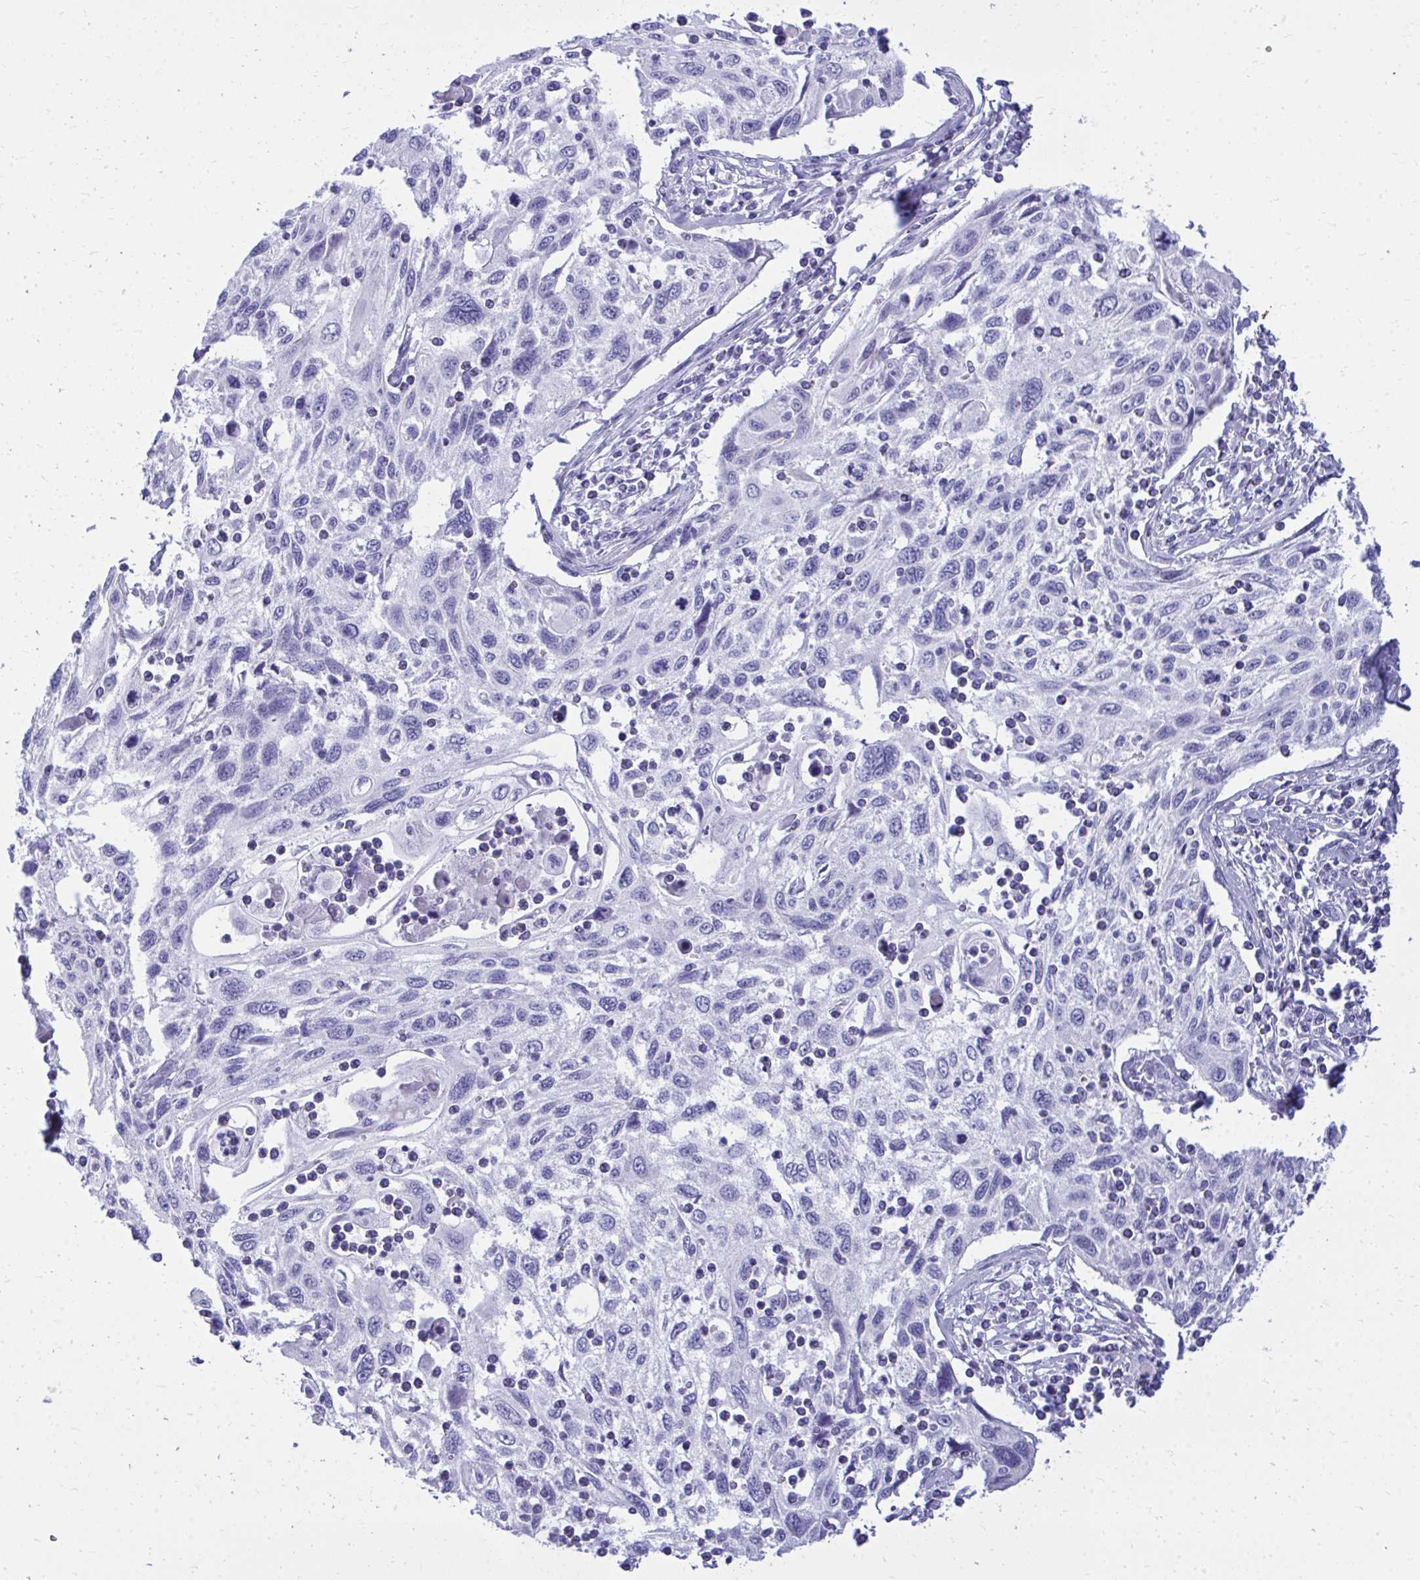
{"staining": {"intensity": "negative", "quantity": "none", "location": "none"}, "tissue": "cervical cancer", "cell_type": "Tumor cells", "image_type": "cancer", "snomed": [{"axis": "morphology", "description": "Squamous cell carcinoma, NOS"}, {"axis": "topography", "description": "Cervix"}], "caption": "A histopathology image of human squamous cell carcinoma (cervical) is negative for staining in tumor cells. Brightfield microscopy of IHC stained with DAB (3,3'-diaminobenzidine) (brown) and hematoxylin (blue), captured at high magnification.", "gene": "ANKDD1B", "patient": {"sex": "female", "age": 70}}